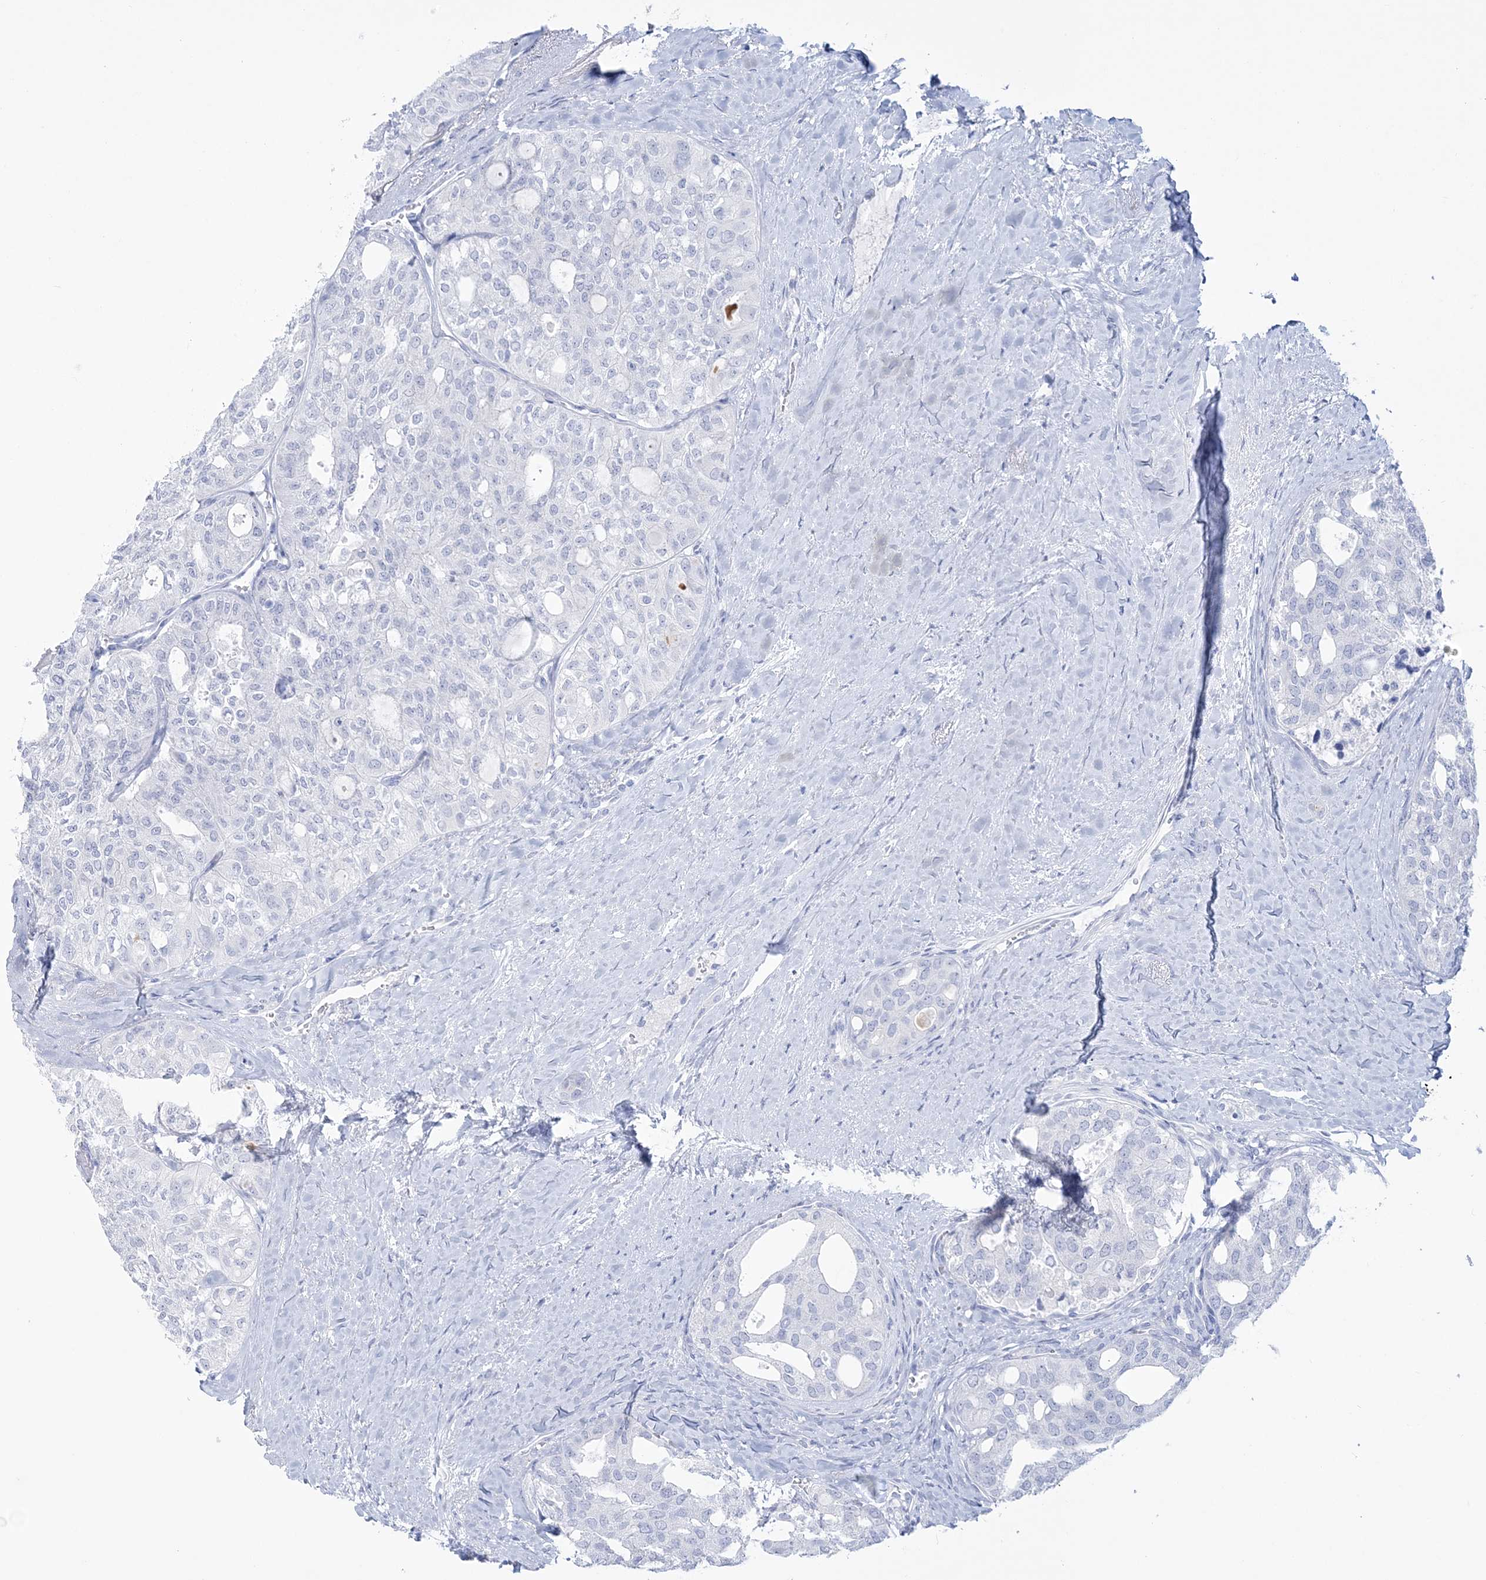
{"staining": {"intensity": "negative", "quantity": "none", "location": "none"}, "tissue": "thyroid cancer", "cell_type": "Tumor cells", "image_type": "cancer", "snomed": [{"axis": "morphology", "description": "Follicular adenoma carcinoma, NOS"}, {"axis": "topography", "description": "Thyroid gland"}], "caption": "DAB immunohistochemical staining of follicular adenoma carcinoma (thyroid) demonstrates no significant positivity in tumor cells.", "gene": "RBP2", "patient": {"sex": "male", "age": 75}}